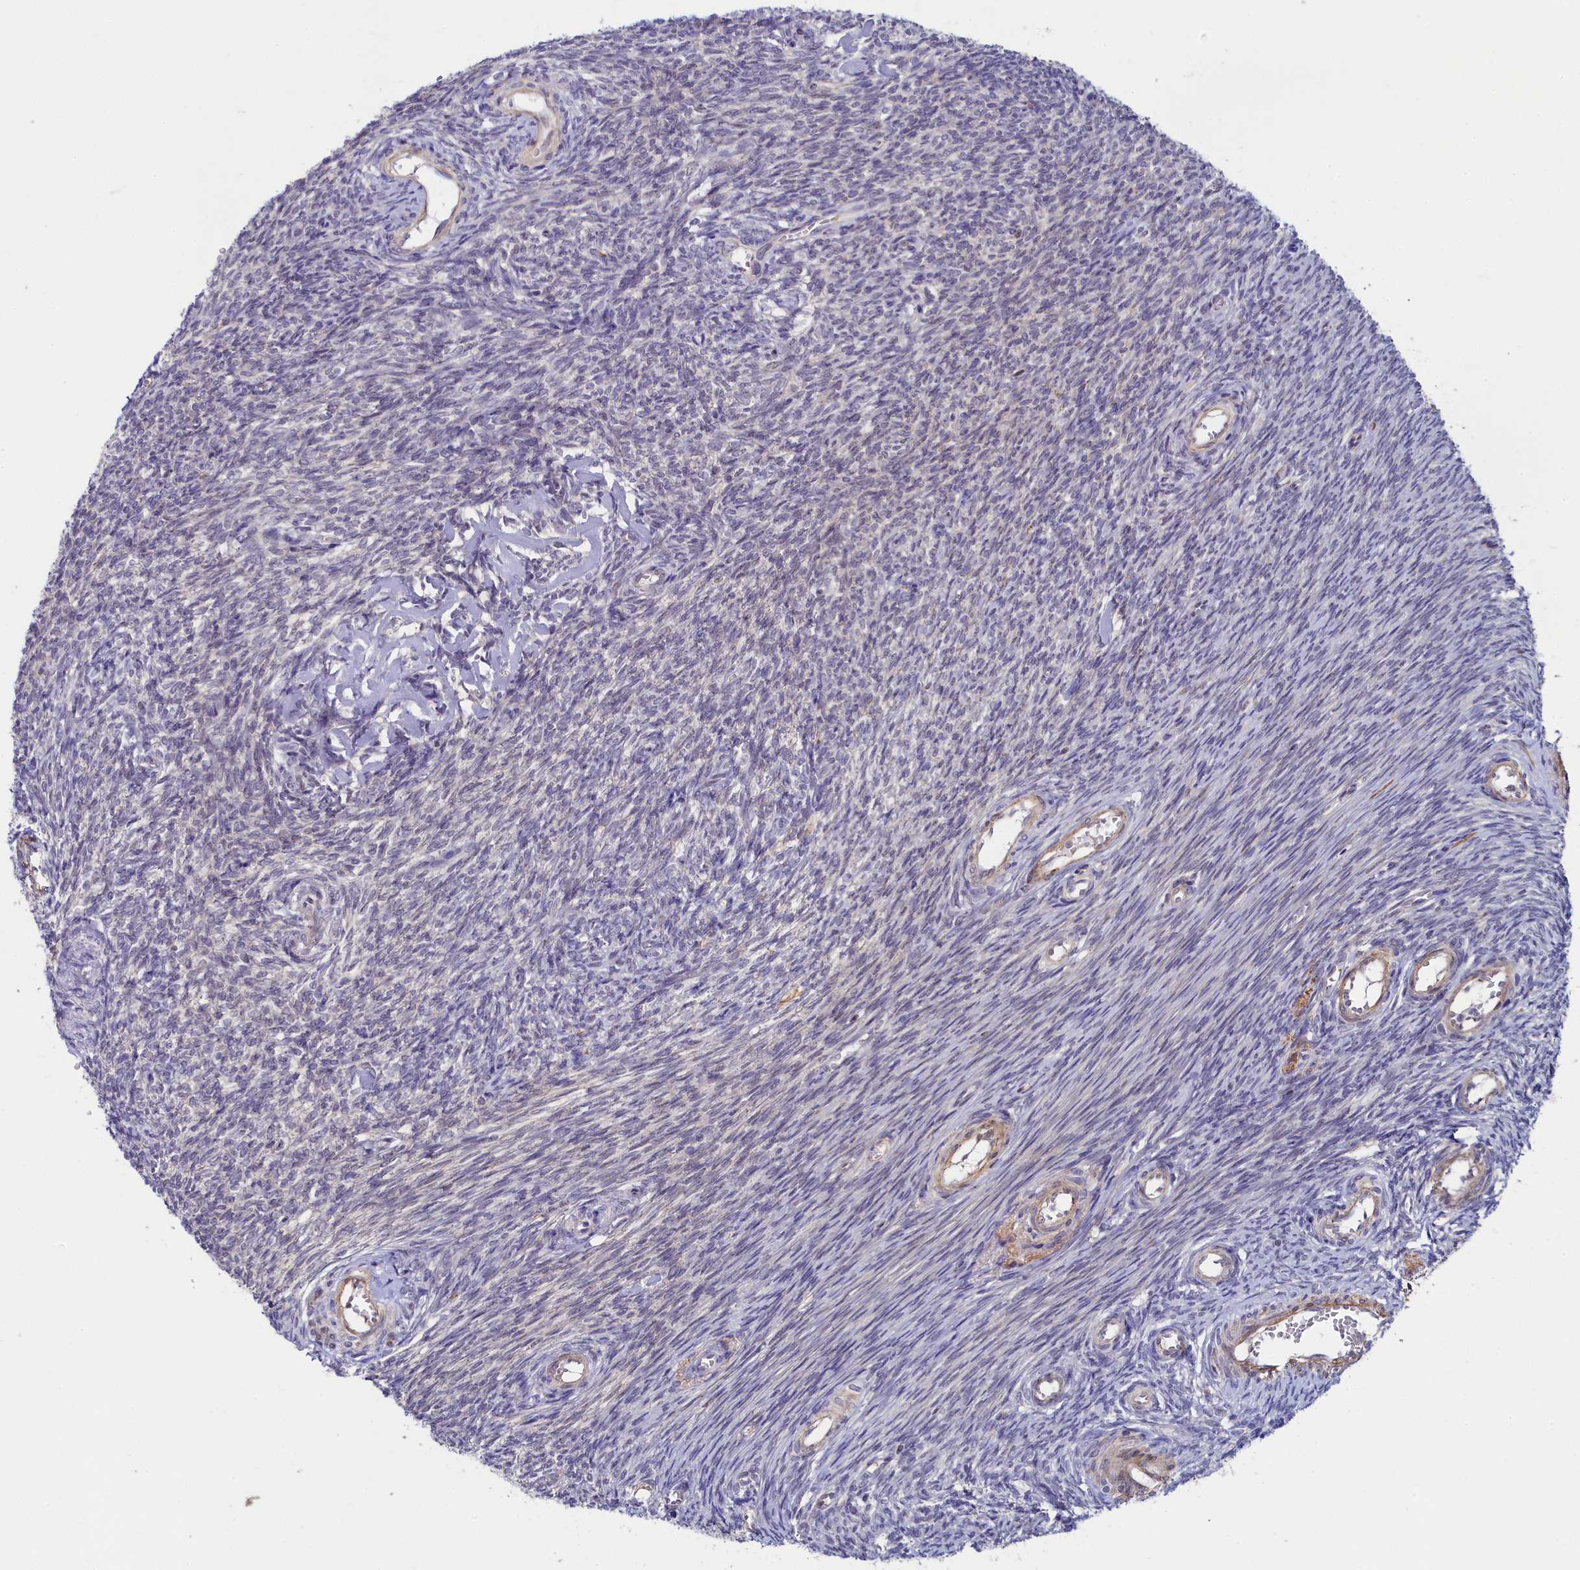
{"staining": {"intensity": "negative", "quantity": "none", "location": "none"}, "tissue": "ovary", "cell_type": "Ovarian stroma cells", "image_type": "normal", "snomed": [{"axis": "morphology", "description": "Normal tissue, NOS"}, {"axis": "topography", "description": "Ovary"}], "caption": "This is a image of immunohistochemistry (IHC) staining of normal ovary, which shows no staining in ovarian stroma cells. (DAB immunohistochemistry (IHC) with hematoxylin counter stain).", "gene": "INTS14", "patient": {"sex": "female", "age": 44}}